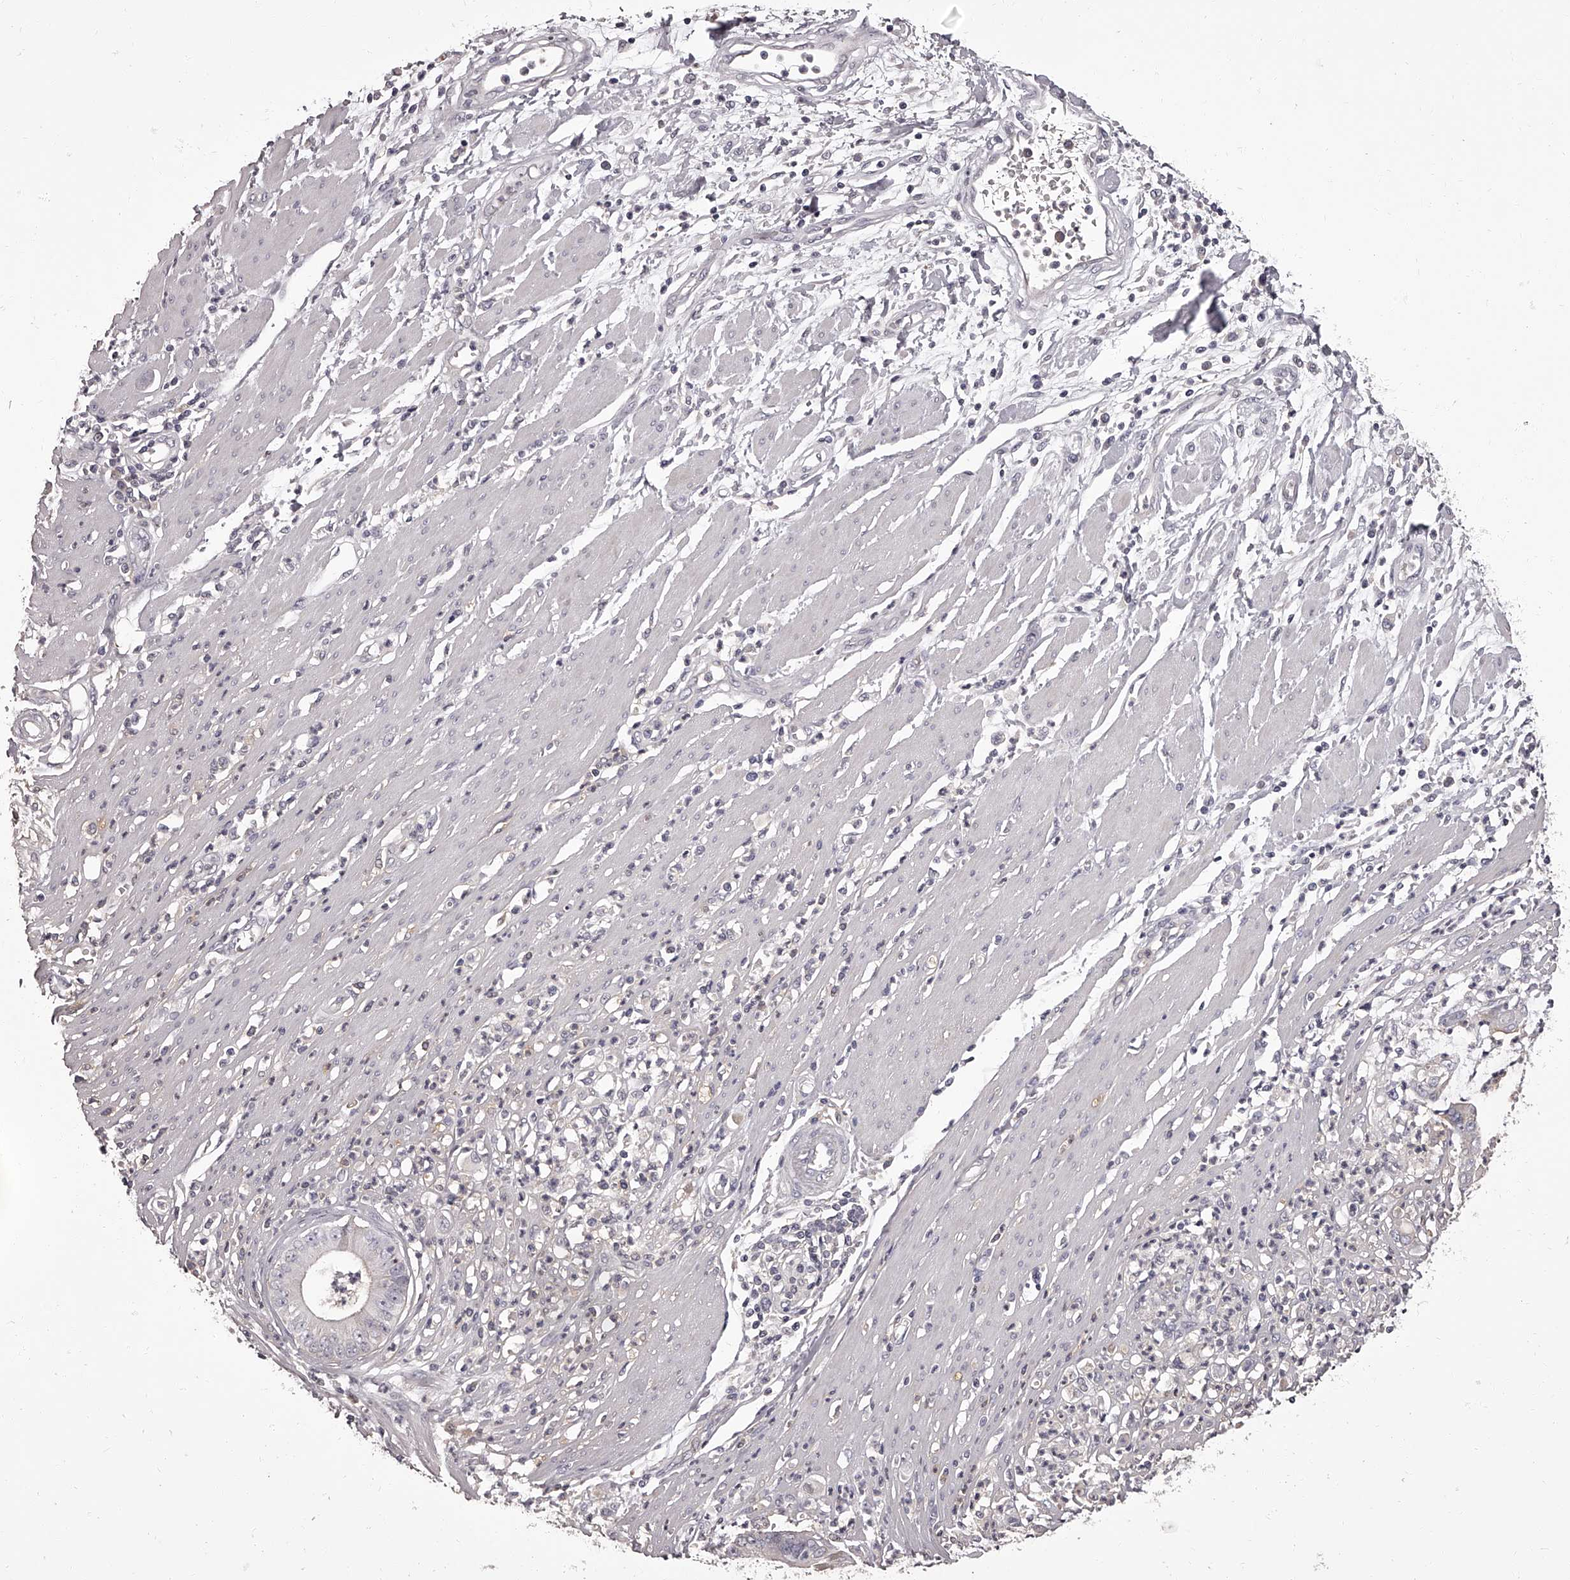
{"staining": {"intensity": "negative", "quantity": "none", "location": "none"}, "tissue": "pancreatic cancer", "cell_type": "Tumor cells", "image_type": "cancer", "snomed": [{"axis": "morphology", "description": "Adenocarcinoma, NOS"}, {"axis": "topography", "description": "Pancreas"}], "caption": "IHC photomicrograph of pancreatic cancer stained for a protein (brown), which reveals no expression in tumor cells. (Brightfield microscopy of DAB IHC at high magnification).", "gene": "APEH", "patient": {"sex": "male", "age": 69}}